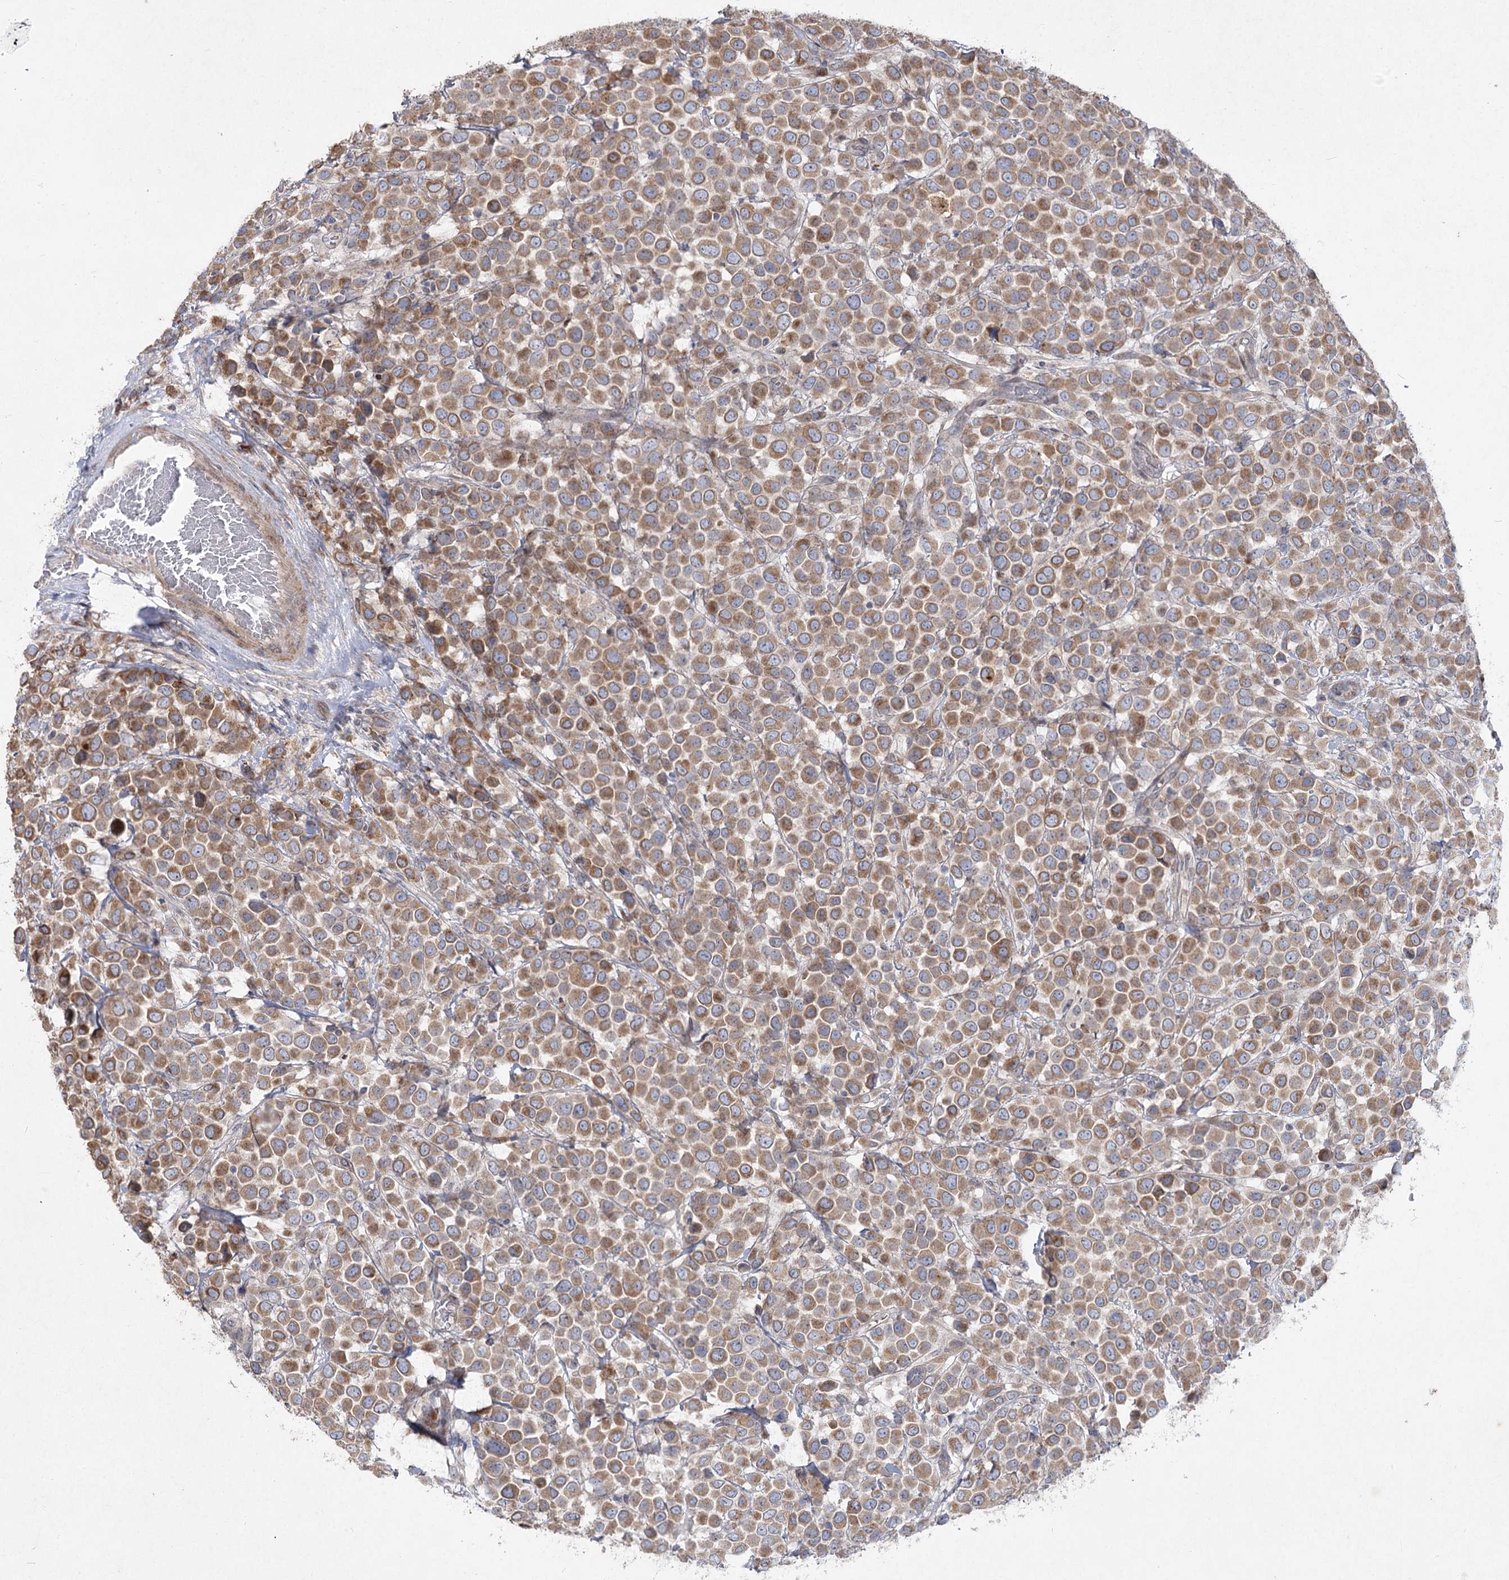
{"staining": {"intensity": "moderate", "quantity": ">75%", "location": "cytoplasmic/membranous"}, "tissue": "breast cancer", "cell_type": "Tumor cells", "image_type": "cancer", "snomed": [{"axis": "morphology", "description": "Duct carcinoma"}, {"axis": "topography", "description": "Breast"}], "caption": "Moderate cytoplasmic/membranous staining for a protein is seen in about >75% of tumor cells of breast intraductal carcinoma using immunohistochemistry.", "gene": "SH3BP5L", "patient": {"sex": "female", "age": 61}}